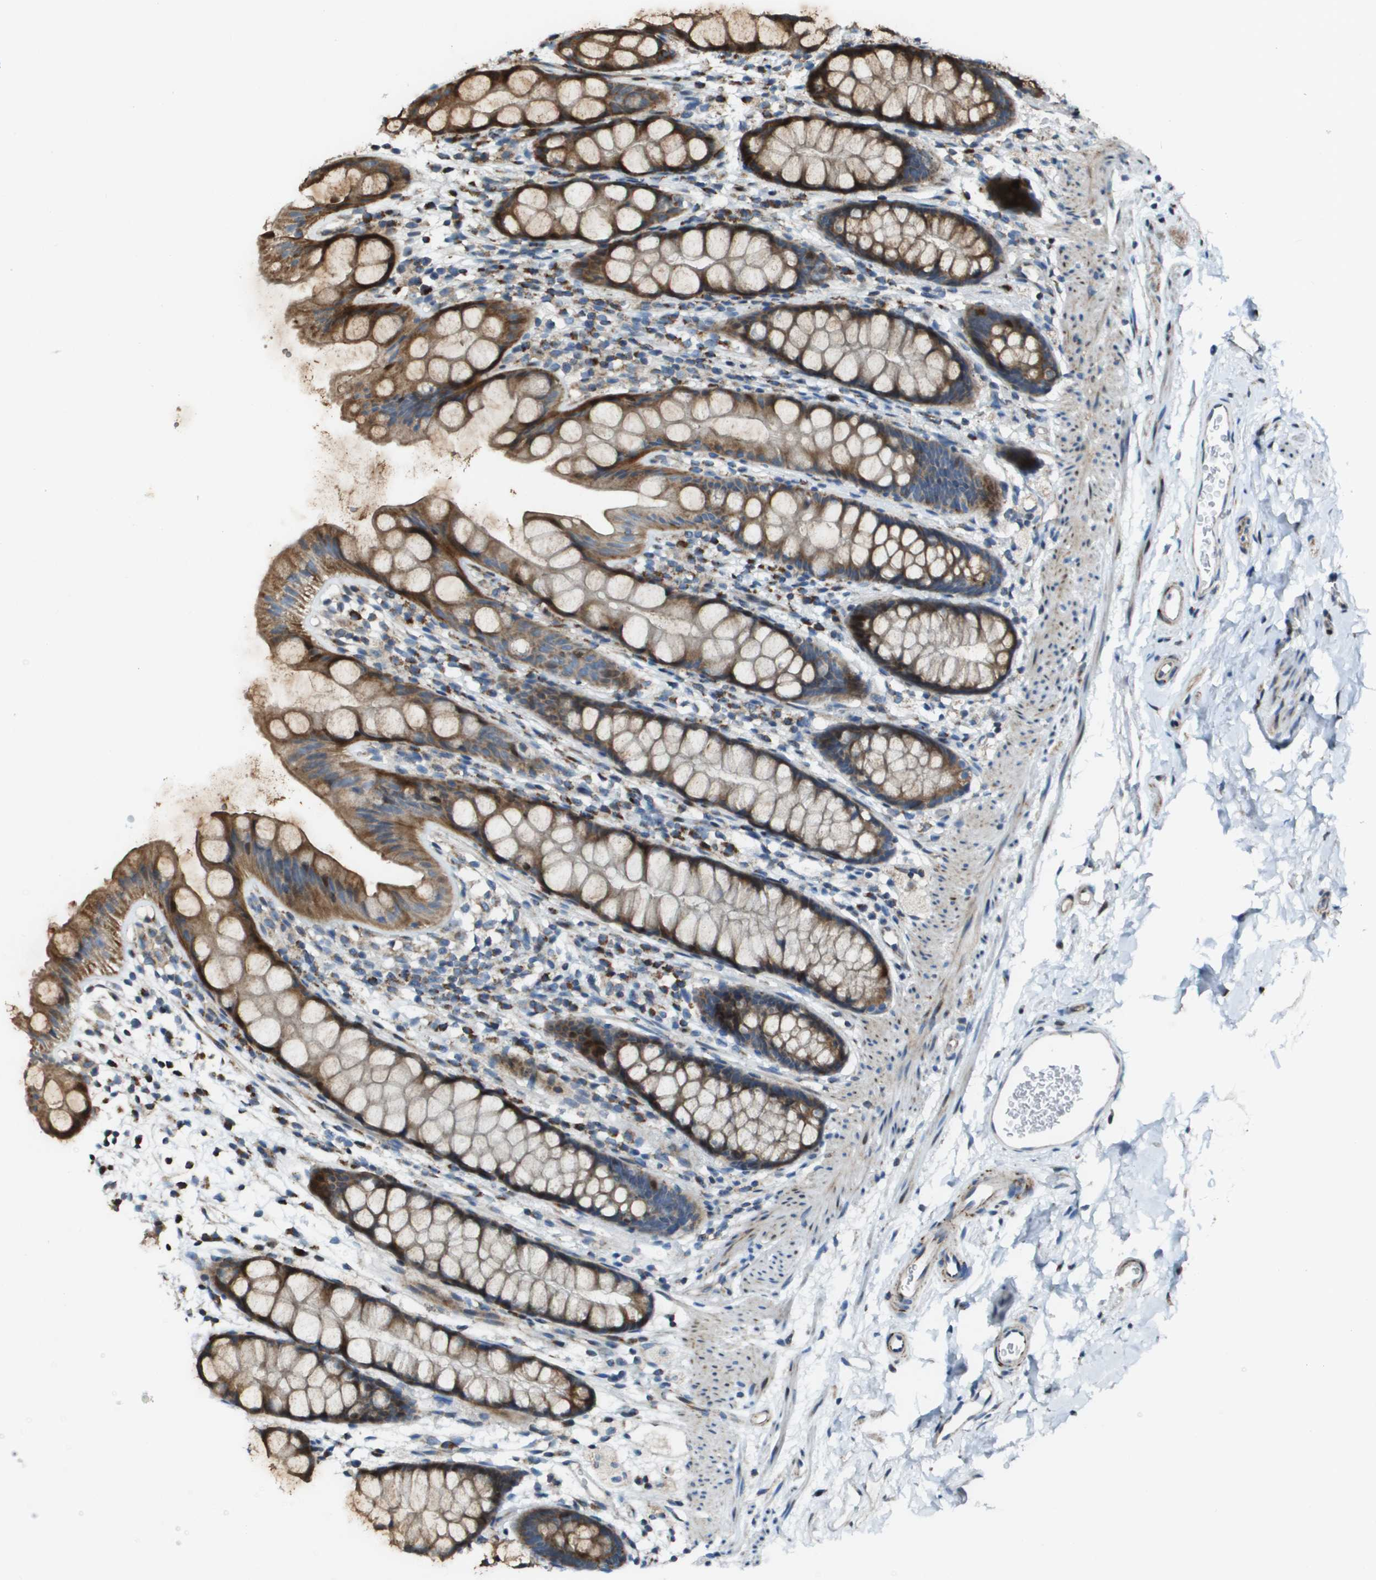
{"staining": {"intensity": "strong", "quantity": ">75%", "location": "cytoplasmic/membranous"}, "tissue": "rectum", "cell_type": "Glandular cells", "image_type": "normal", "snomed": [{"axis": "morphology", "description": "Normal tissue, NOS"}, {"axis": "topography", "description": "Rectum"}], "caption": "Immunohistochemistry staining of unremarkable rectum, which displays high levels of strong cytoplasmic/membranous expression in about >75% of glandular cells indicating strong cytoplasmic/membranous protein positivity. The staining was performed using DAB (brown) for protein detection and nuclei were counterstained in hematoxylin (blue).", "gene": "MGAT3", "patient": {"sex": "female", "age": 65}}